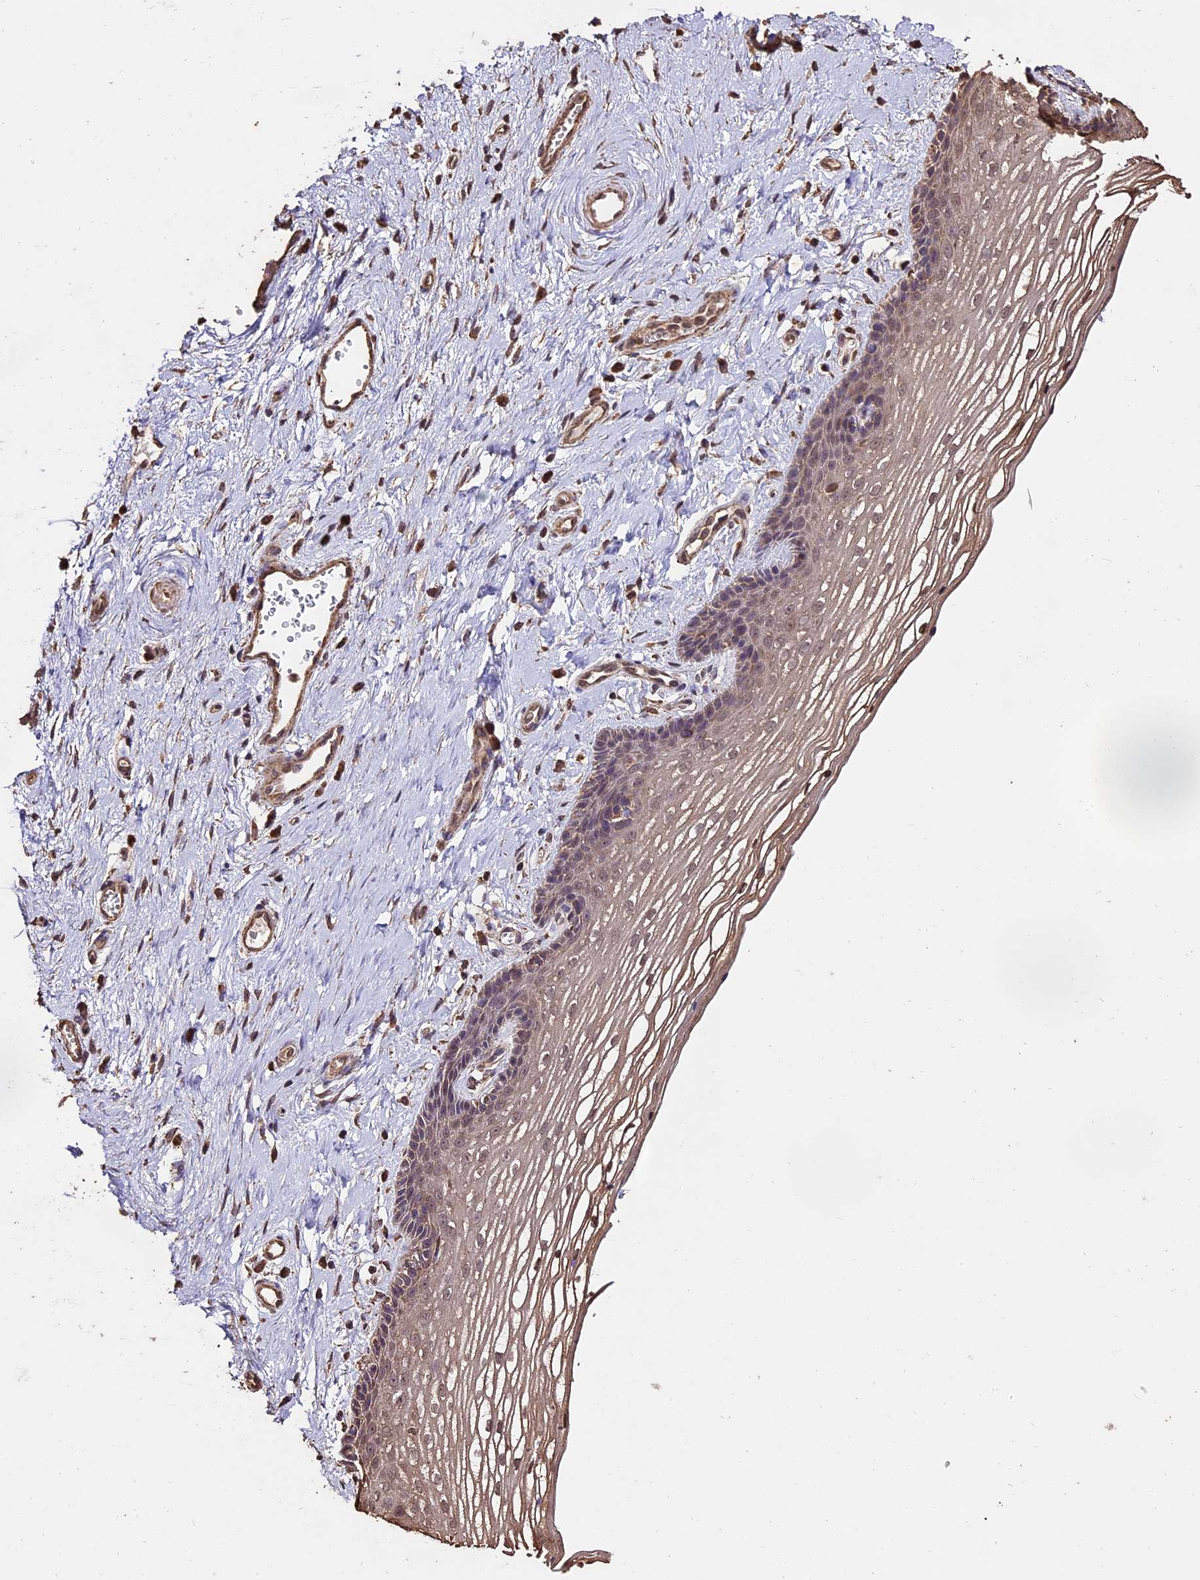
{"staining": {"intensity": "weak", "quantity": "25%-75%", "location": "cytoplasmic/membranous,nuclear"}, "tissue": "vagina", "cell_type": "Squamous epithelial cells", "image_type": "normal", "snomed": [{"axis": "morphology", "description": "Normal tissue, NOS"}, {"axis": "topography", "description": "Vagina"}], "caption": "High-magnification brightfield microscopy of normal vagina stained with DAB (brown) and counterstained with hematoxylin (blue). squamous epithelial cells exhibit weak cytoplasmic/membranous,nuclear staining is seen in approximately25%-75% of cells. The protein is shown in brown color, while the nuclei are stained blue.", "gene": "PGPEP1L", "patient": {"sex": "female", "age": 46}}